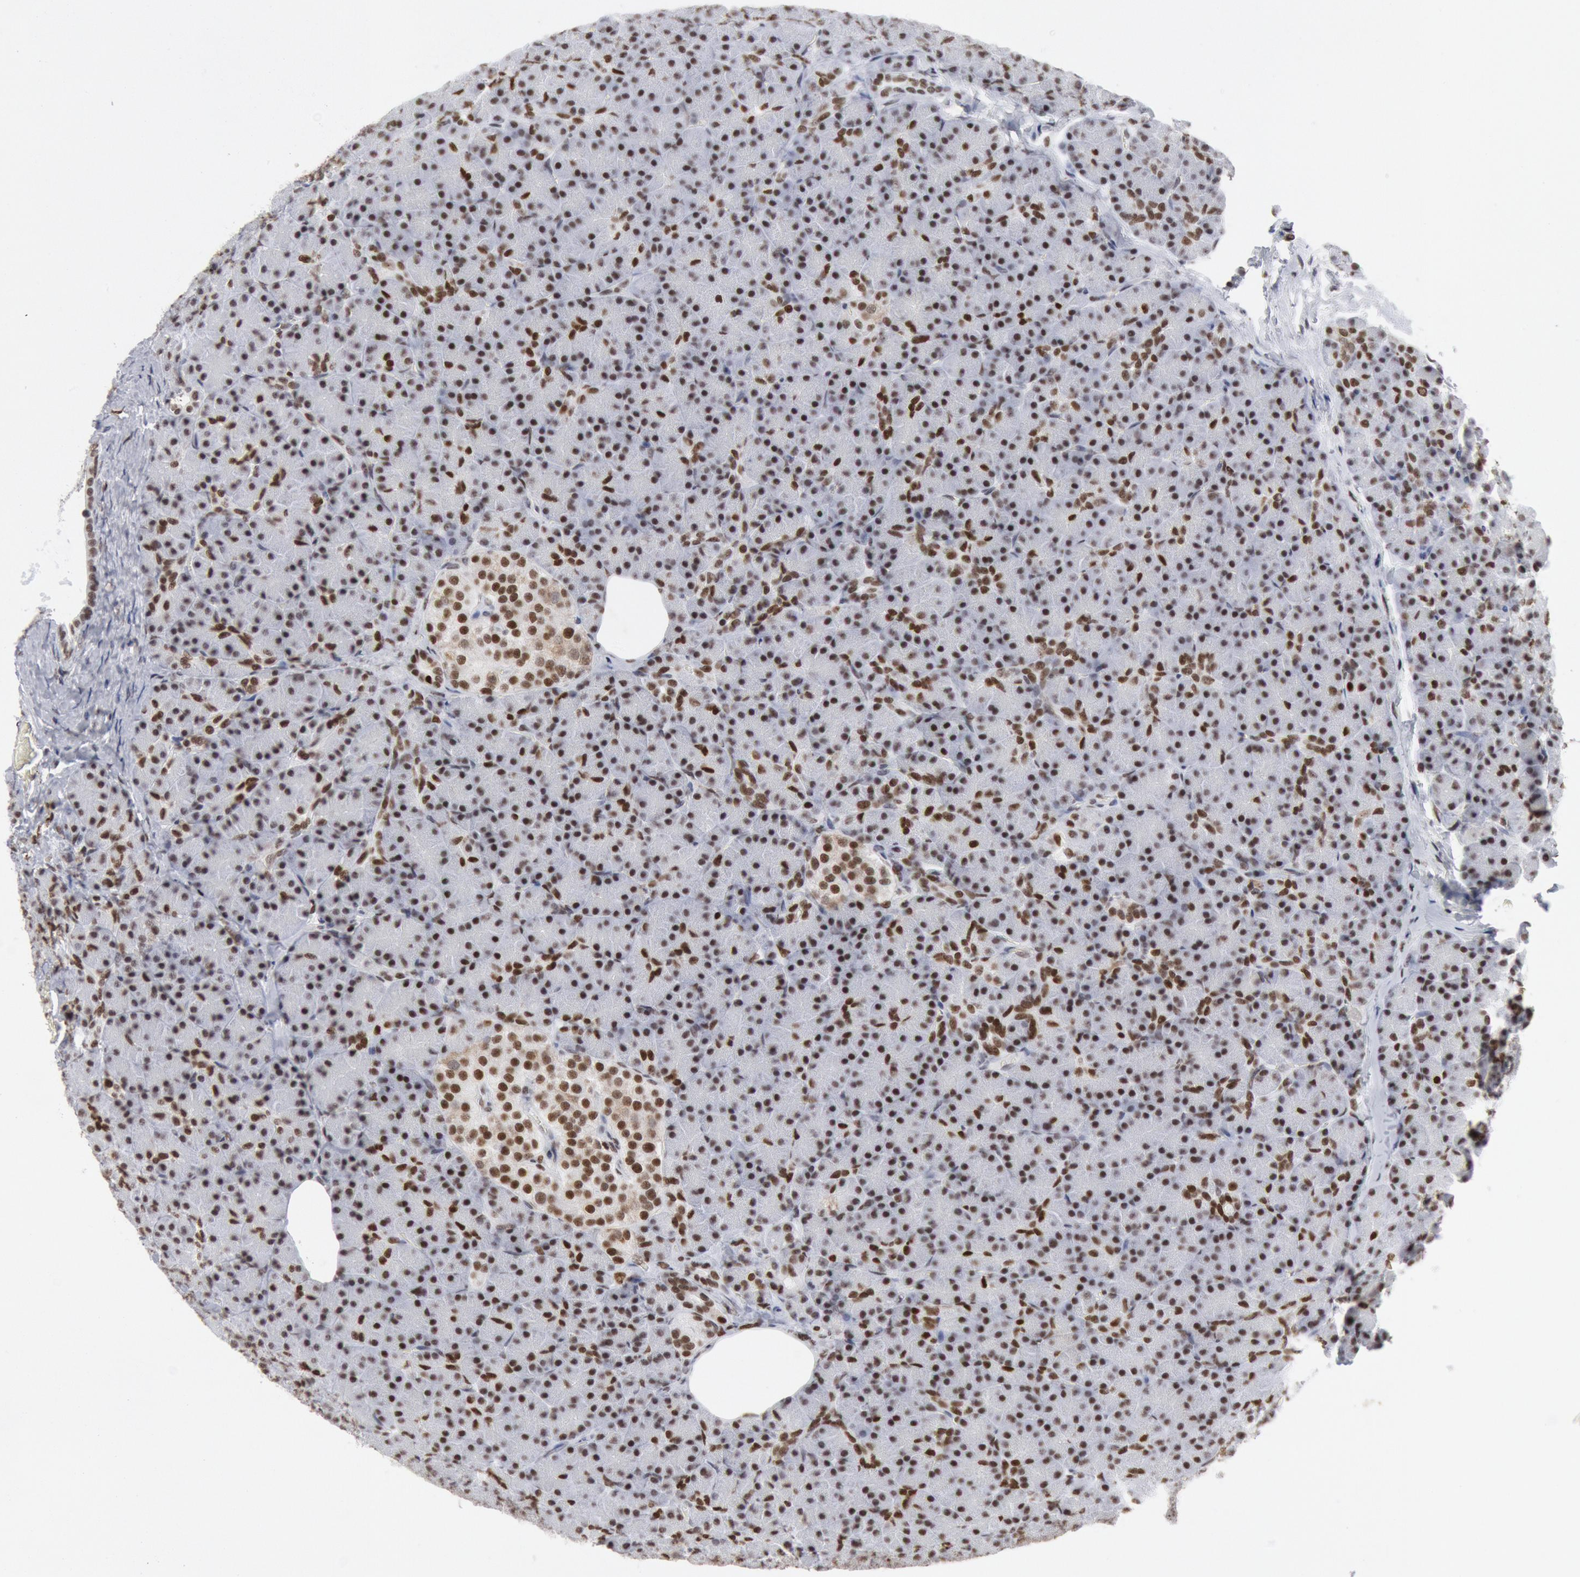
{"staining": {"intensity": "strong", "quantity": ">75%", "location": "nuclear"}, "tissue": "pancreas", "cell_type": "Exocrine glandular cells", "image_type": "normal", "snomed": [{"axis": "morphology", "description": "Normal tissue, NOS"}, {"axis": "topography", "description": "Pancreas"}], "caption": "DAB immunohistochemical staining of unremarkable pancreas reveals strong nuclear protein expression in about >75% of exocrine glandular cells. The protein is shown in brown color, while the nuclei are stained blue.", "gene": "SUB1", "patient": {"sex": "female", "age": 43}}